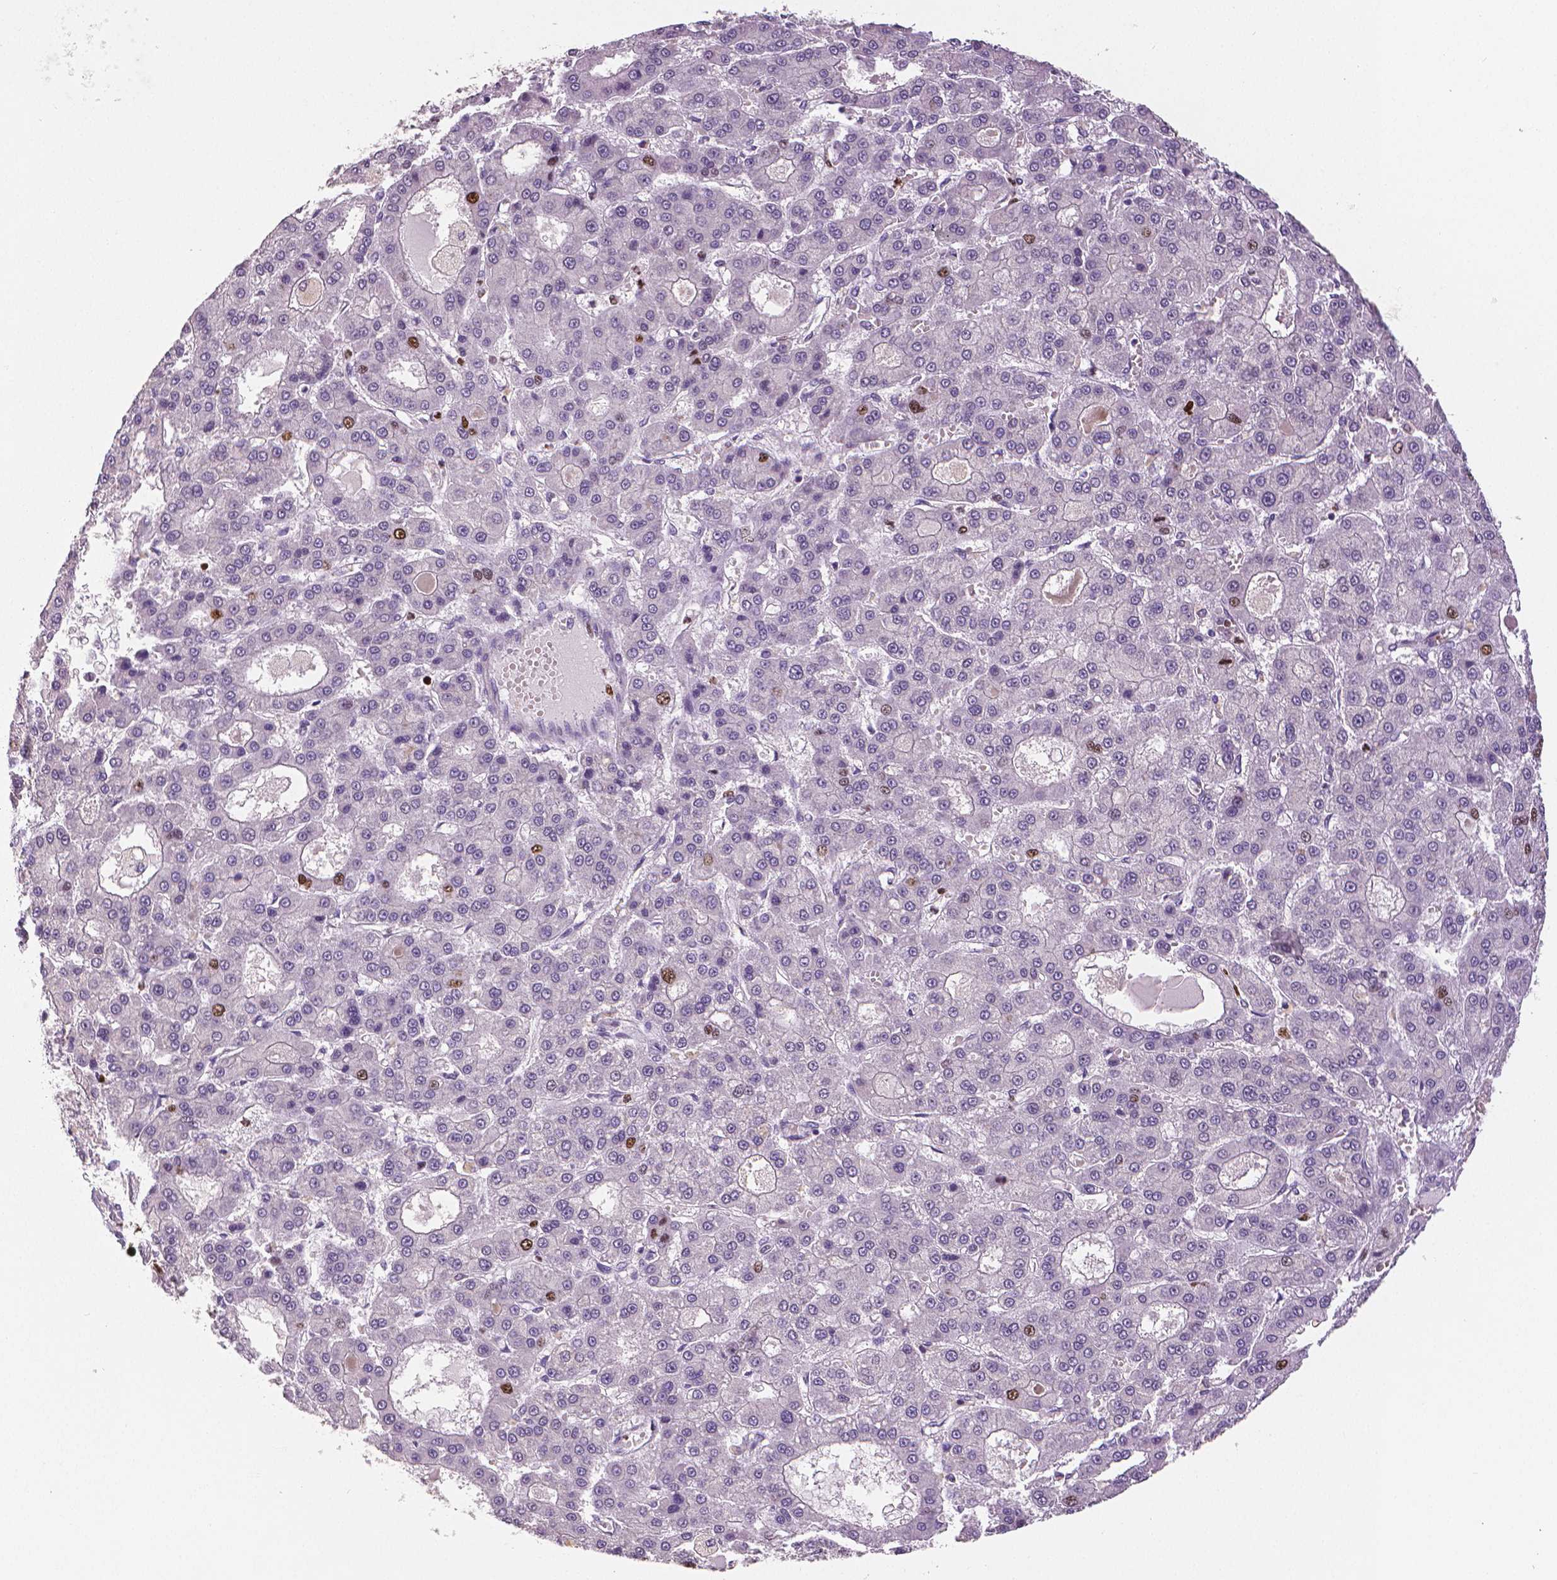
{"staining": {"intensity": "strong", "quantity": "<25%", "location": "nuclear"}, "tissue": "liver cancer", "cell_type": "Tumor cells", "image_type": "cancer", "snomed": [{"axis": "morphology", "description": "Carcinoma, Hepatocellular, NOS"}, {"axis": "topography", "description": "Liver"}], "caption": "Approximately <25% of tumor cells in liver cancer display strong nuclear protein staining as visualized by brown immunohistochemical staining.", "gene": "MKI67", "patient": {"sex": "male", "age": 70}}